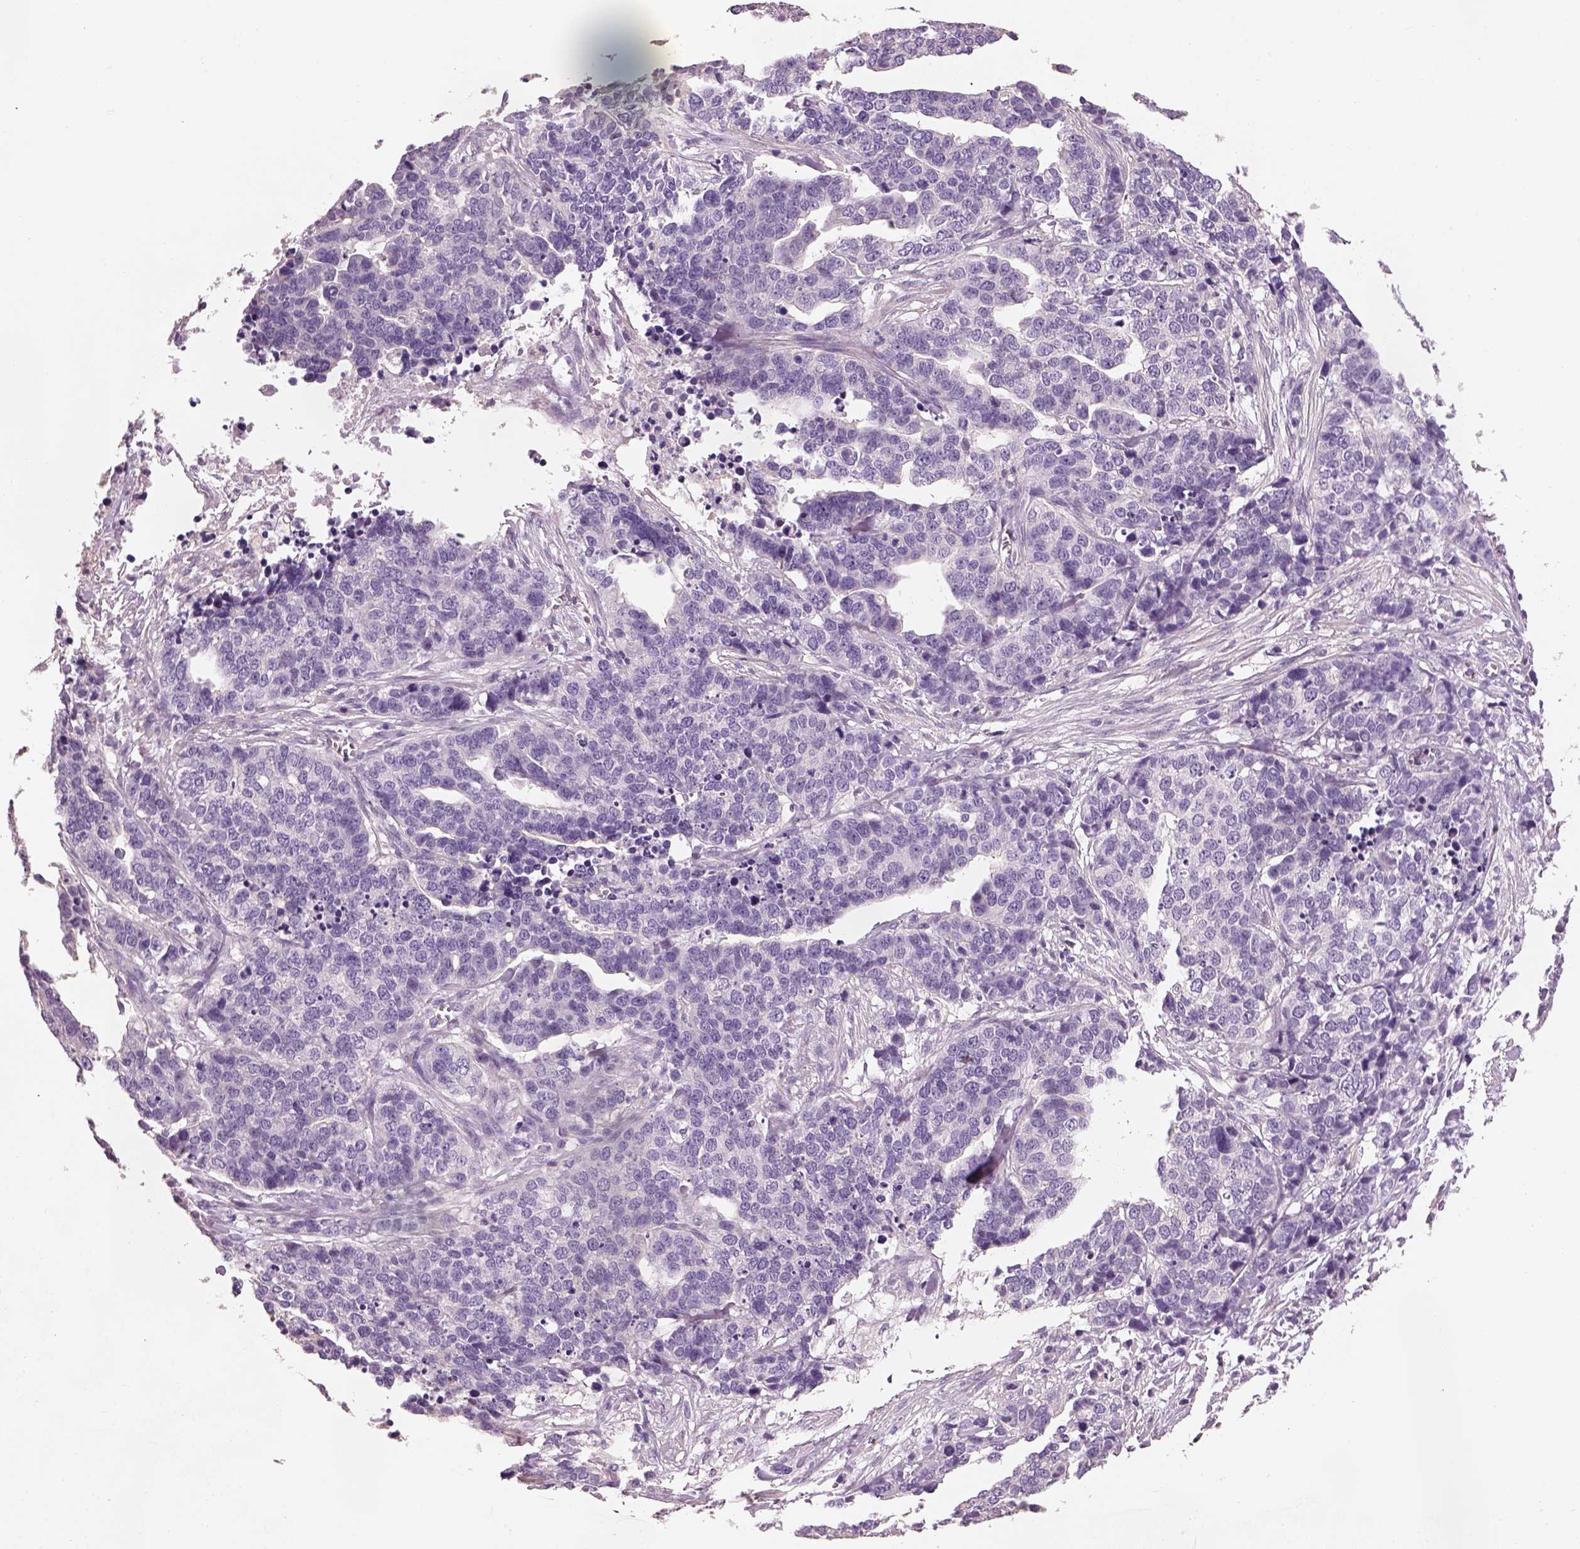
{"staining": {"intensity": "negative", "quantity": "none", "location": "none"}, "tissue": "ovarian cancer", "cell_type": "Tumor cells", "image_type": "cancer", "snomed": [{"axis": "morphology", "description": "Carcinoma, endometroid"}, {"axis": "topography", "description": "Ovary"}], "caption": "IHC image of ovarian endometroid carcinoma stained for a protein (brown), which exhibits no expression in tumor cells. (DAB immunohistochemistry (IHC) with hematoxylin counter stain).", "gene": "OTUD6A", "patient": {"sex": "female", "age": 65}}